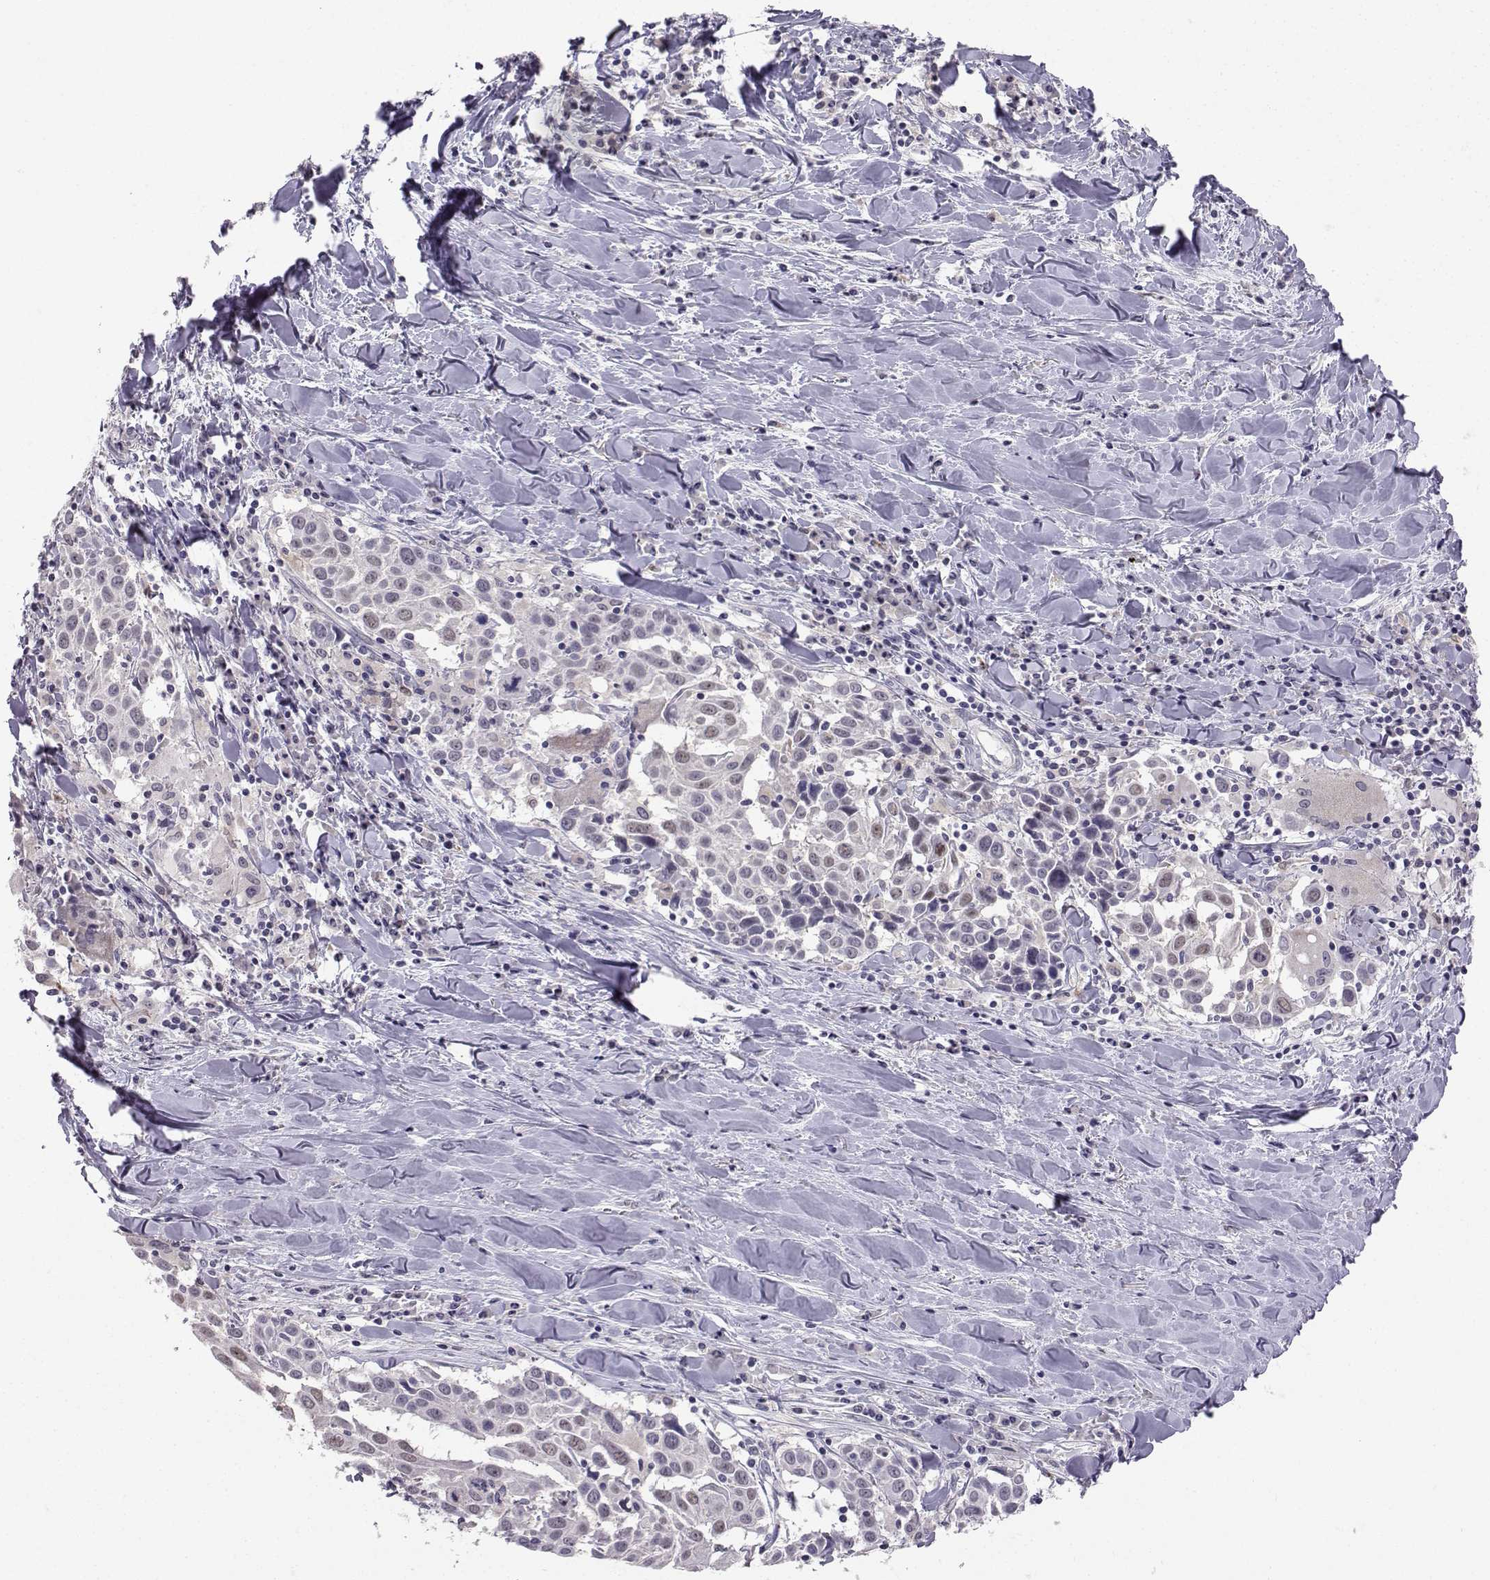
{"staining": {"intensity": "weak", "quantity": "<25%", "location": "nuclear"}, "tissue": "lung cancer", "cell_type": "Tumor cells", "image_type": "cancer", "snomed": [{"axis": "morphology", "description": "Squamous cell carcinoma, NOS"}, {"axis": "topography", "description": "Lung"}], "caption": "Immunohistochemical staining of human lung squamous cell carcinoma demonstrates no significant staining in tumor cells.", "gene": "TBR1", "patient": {"sex": "male", "age": 57}}